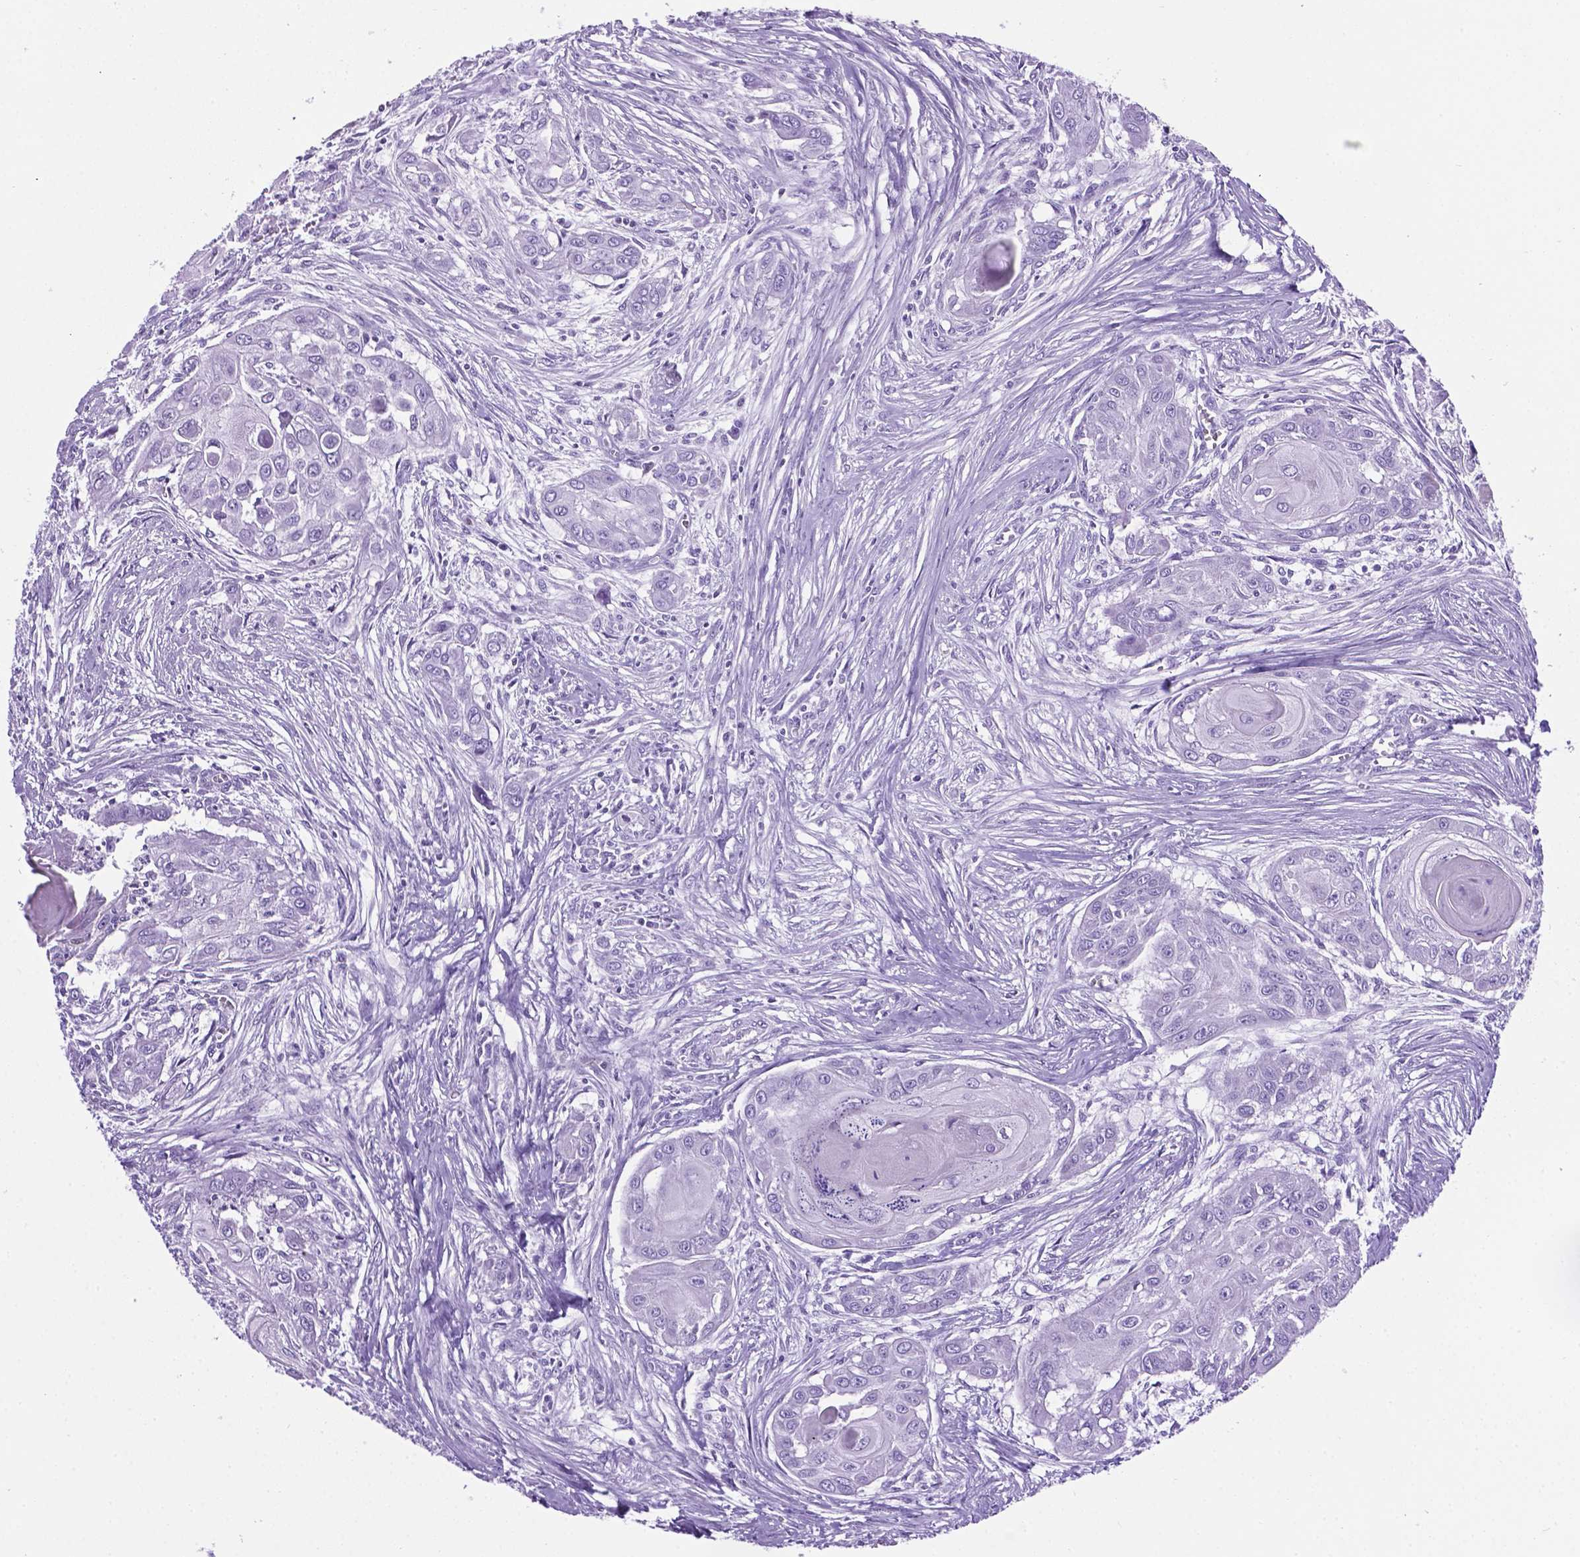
{"staining": {"intensity": "negative", "quantity": "none", "location": "none"}, "tissue": "head and neck cancer", "cell_type": "Tumor cells", "image_type": "cancer", "snomed": [{"axis": "morphology", "description": "Squamous cell carcinoma, NOS"}, {"axis": "topography", "description": "Oral tissue"}, {"axis": "topography", "description": "Head-Neck"}], "caption": "High power microscopy image of an IHC image of squamous cell carcinoma (head and neck), revealing no significant expression in tumor cells.", "gene": "C17orf107", "patient": {"sex": "male", "age": 71}}